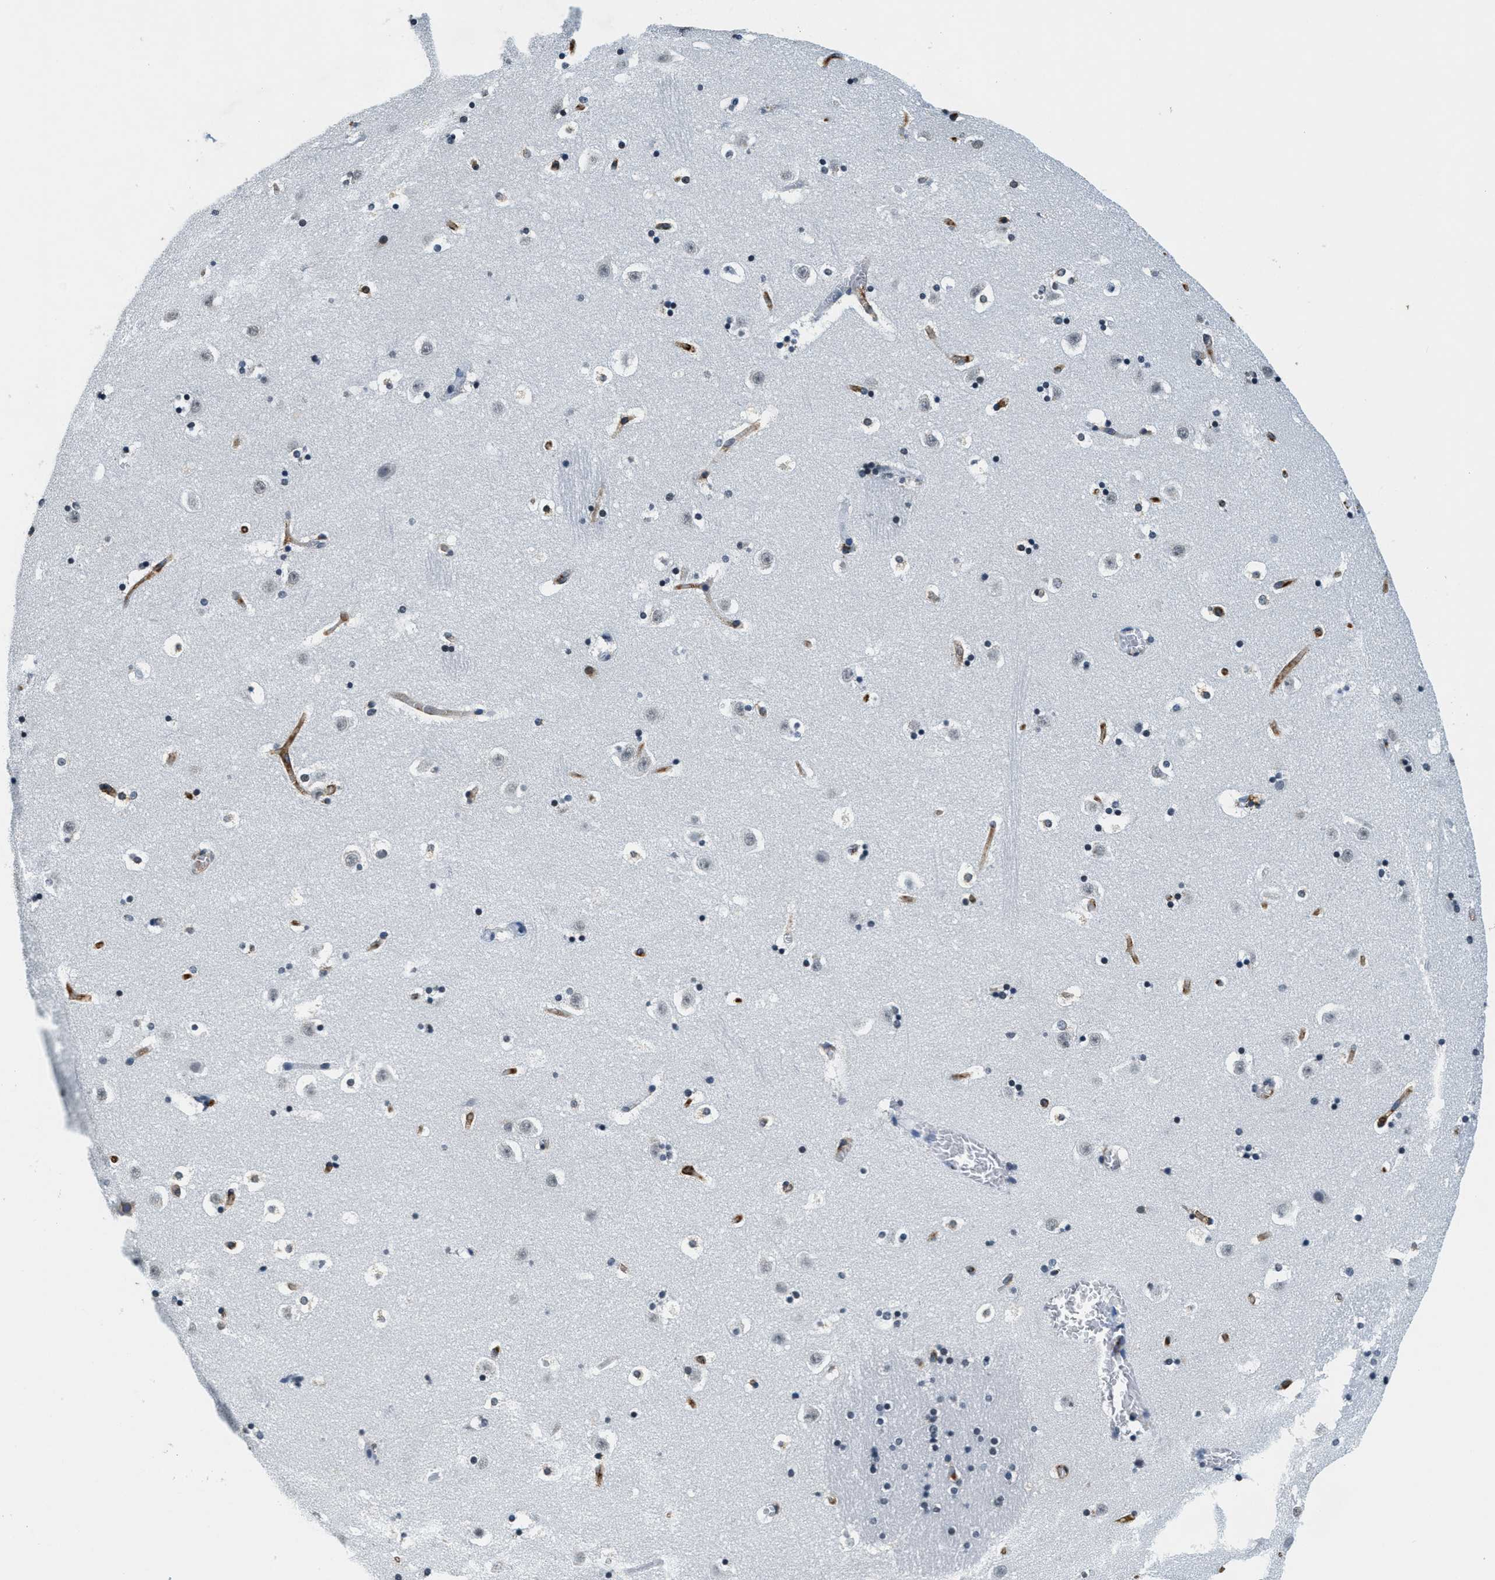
{"staining": {"intensity": "negative", "quantity": "none", "location": "none"}, "tissue": "caudate", "cell_type": "Glial cells", "image_type": "normal", "snomed": [{"axis": "morphology", "description": "Normal tissue, NOS"}, {"axis": "topography", "description": "Lateral ventricle wall"}], "caption": "Immunohistochemical staining of normal human caudate exhibits no significant expression in glial cells.", "gene": "CA4", "patient": {"sex": "male", "age": 45}}